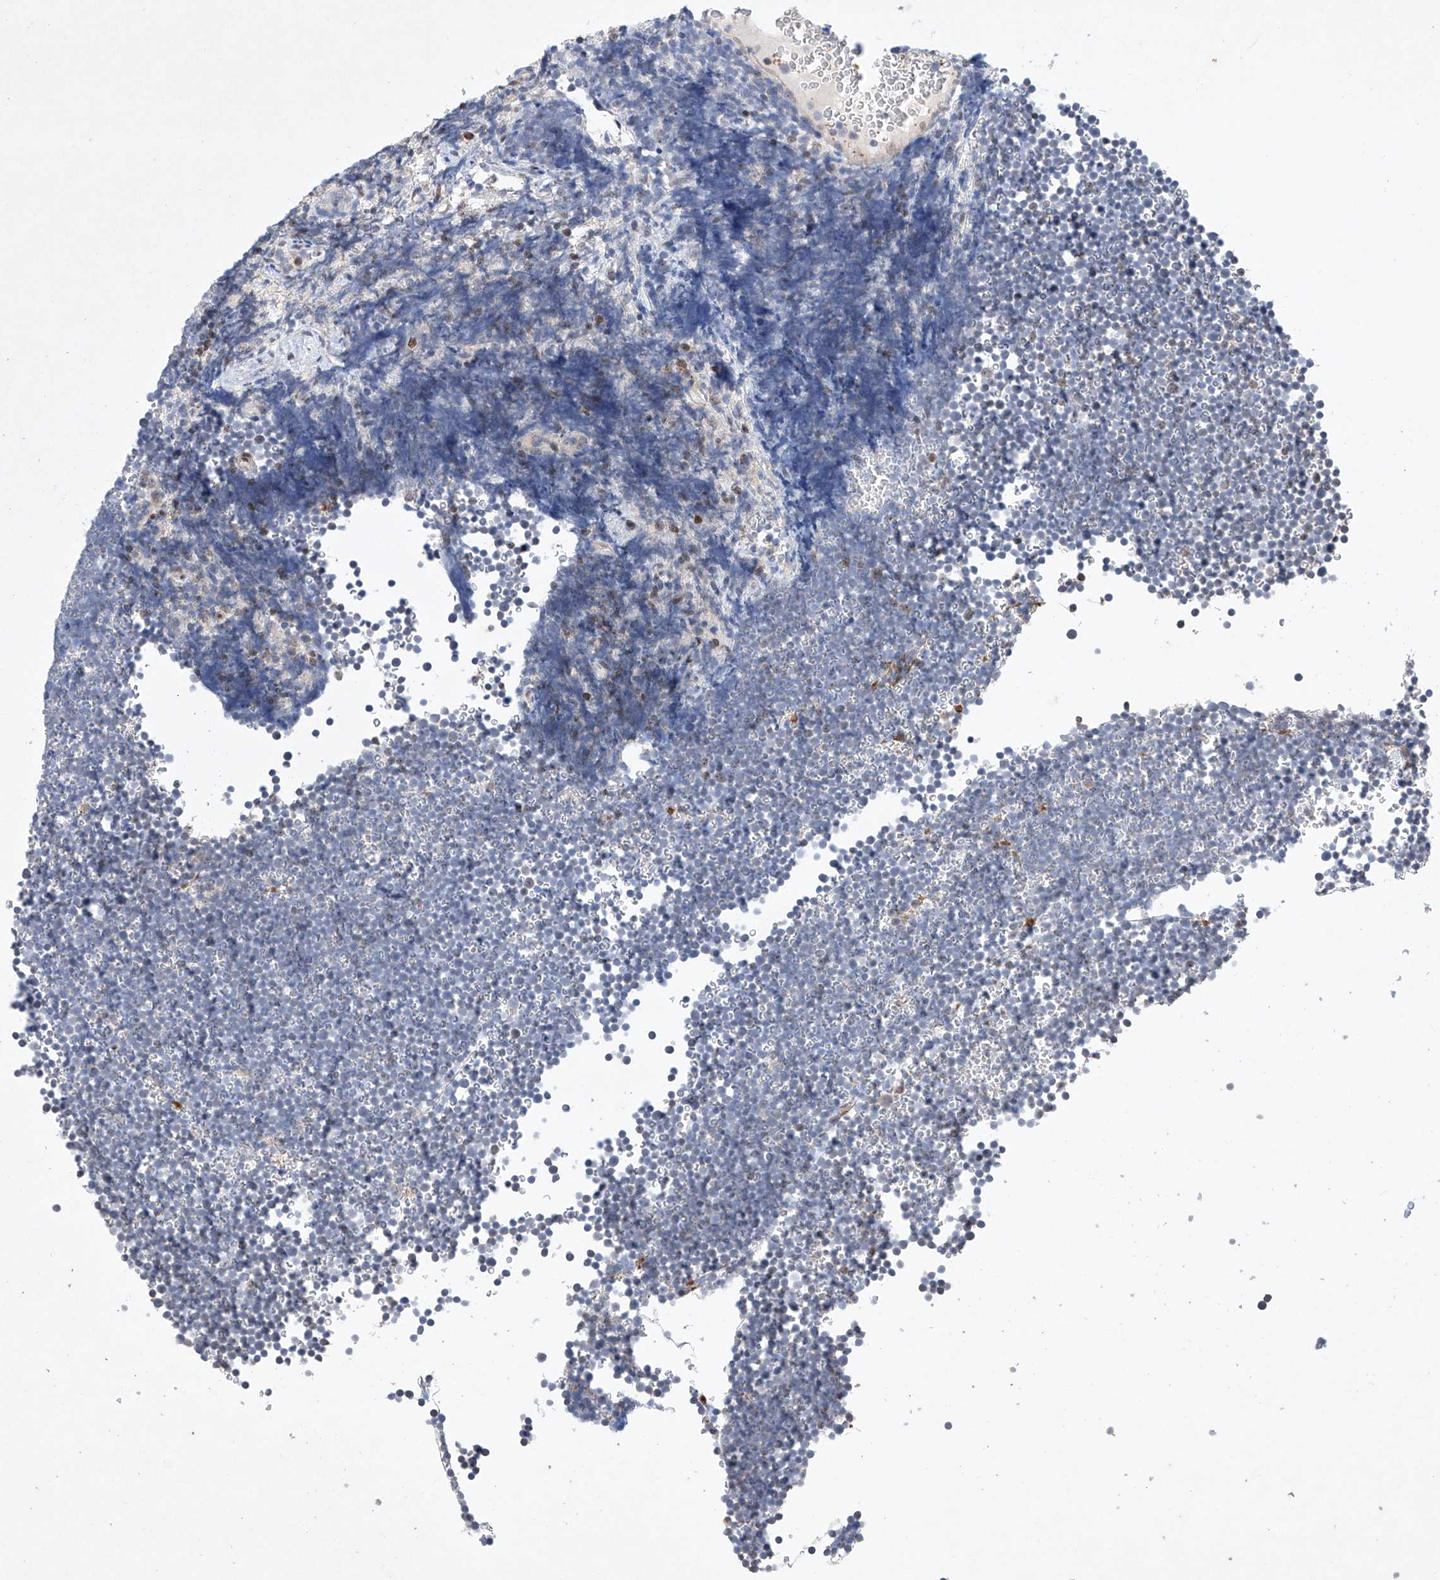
{"staining": {"intensity": "negative", "quantity": "none", "location": "none"}, "tissue": "lymphoma", "cell_type": "Tumor cells", "image_type": "cancer", "snomed": [{"axis": "morphology", "description": "Malignant lymphoma, non-Hodgkin's type, High grade"}, {"axis": "topography", "description": "Lymph node"}], "caption": "Immunohistochemistry image of malignant lymphoma, non-Hodgkin's type (high-grade) stained for a protein (brown), which shows no staining in tumor cells. (DAB (3,3'-diaminobenzidine) immunohistochemistry, high magnification).", "gene": "AFG1L", "patient": {"sex": "male", "age": 13}}